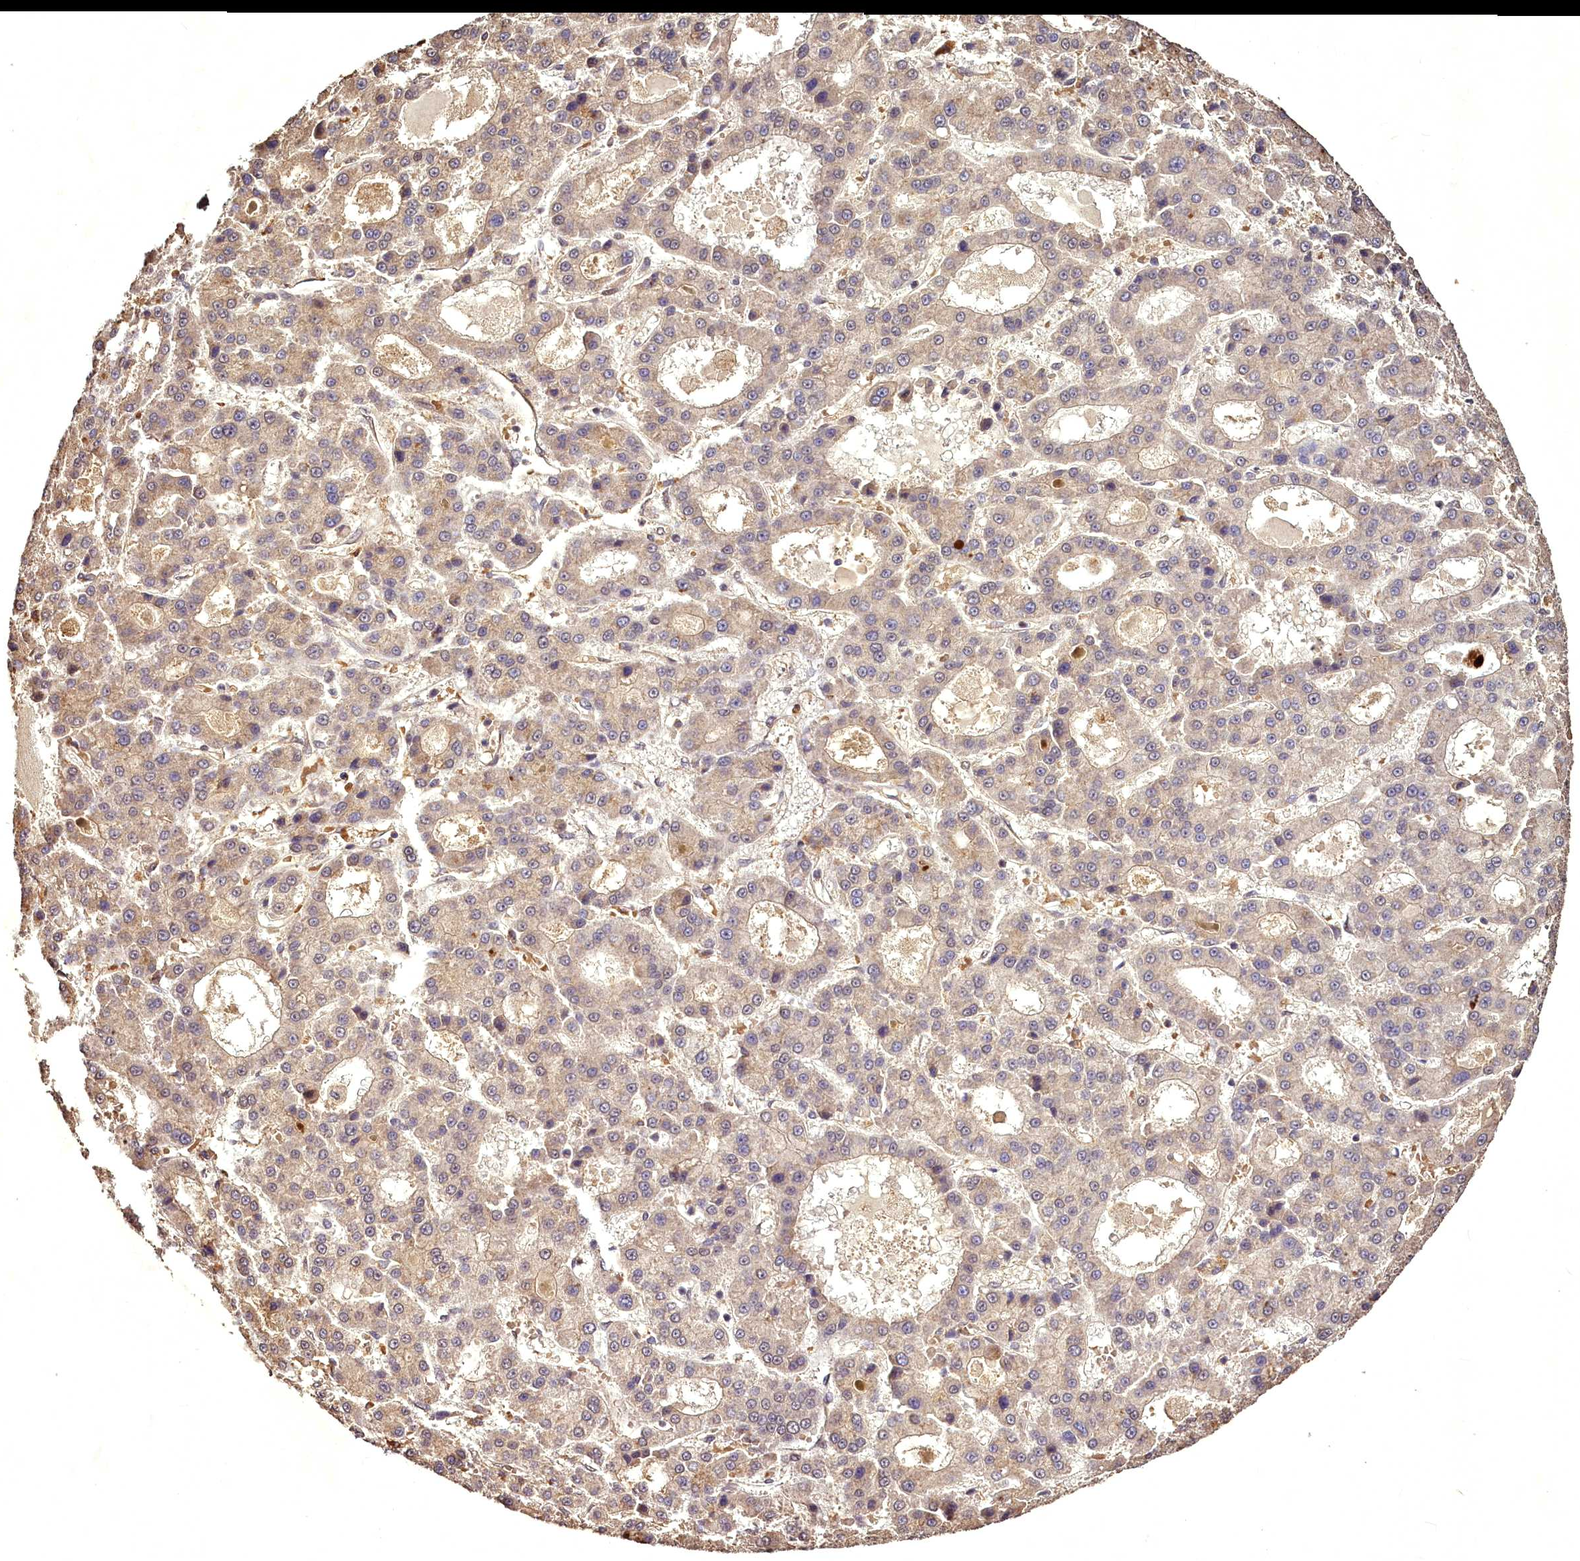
{"staining": {"intensity": "weak", "quantity": "25%-75%", "location": "cytoplasmic/membranous"}, "tissue": "liver cancer", "cell_type": "Tumor cells", "image_type": "cancer", "snomed": [{"axis": "morphology", "description": "Carcinoma, Hepatocellular, NOS"}, {"axis": "topography", "description": "Liver"}], "caption": "A brown stain highlights weak cytoplasmic/membranous expression of a protein in liver hepatocellular carcinoma tumor cells. Using DAB (3,3'-diaminobenzidine) (brown) and hematoxylin (blue) stains, captured at high magnification using brightfield microscopy.", "gene": "VPS51", "patient": {"sex": "male", "age": 70}}